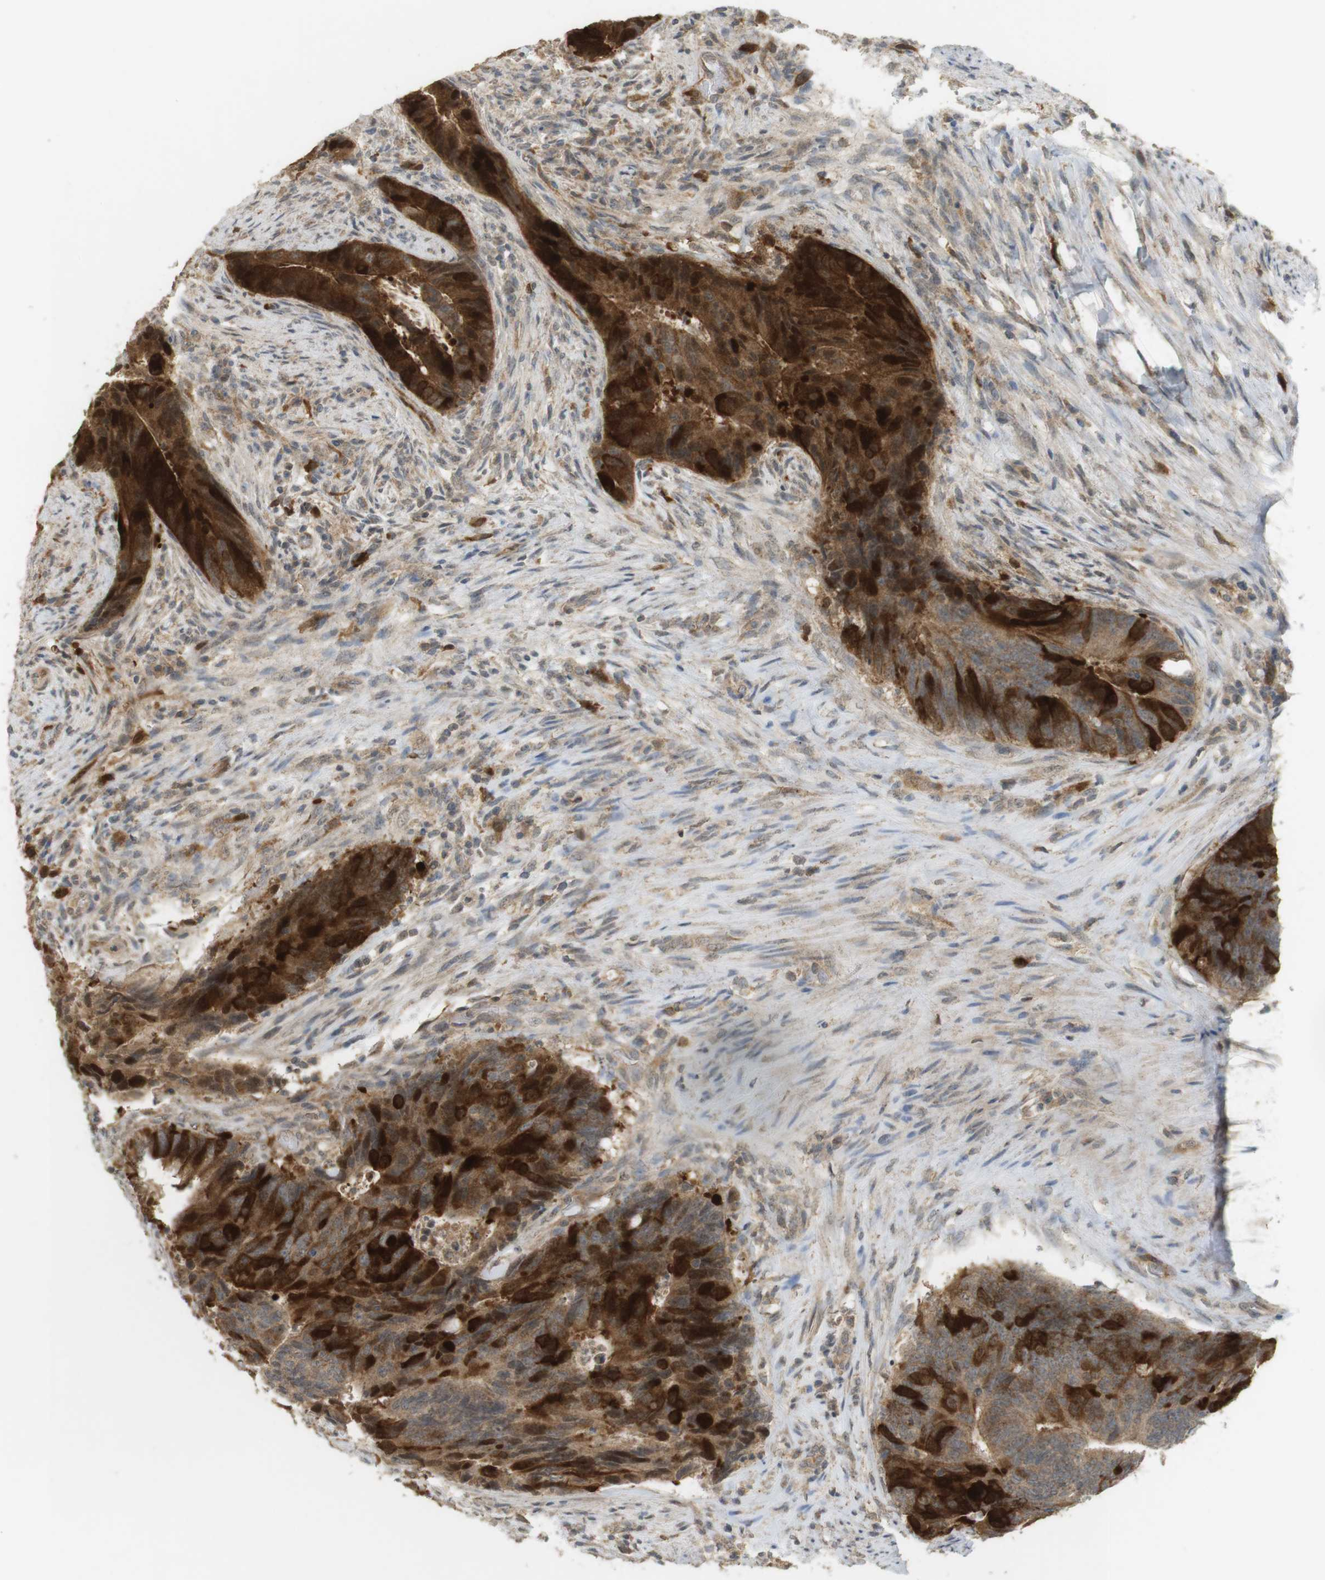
{"staining": {"intensity": "strong", "quantity": ">75%", "location": "cytoplasmic/membranous,nuclear"}, "tissue": "colorectal cancer", "cell_type": "Tumor cells", "image_type": "cancer", "snomed": [{"axis": "morphology", "description": "Normal tissue, NOS"}, {"axis": "morphology", "description": "Adenocarcinoma, NOS"}, {"axis": "topography", "description": "Colon"}], "caption": "Colorectal adenocarcinoma tissue shows strong cytoplasmic/membranous and nuclear expression in about >75% of tumor cells, visualized by immunohistochemistry.", "gene": "TTK", "patient": {"sex": "male", "age": 56}}